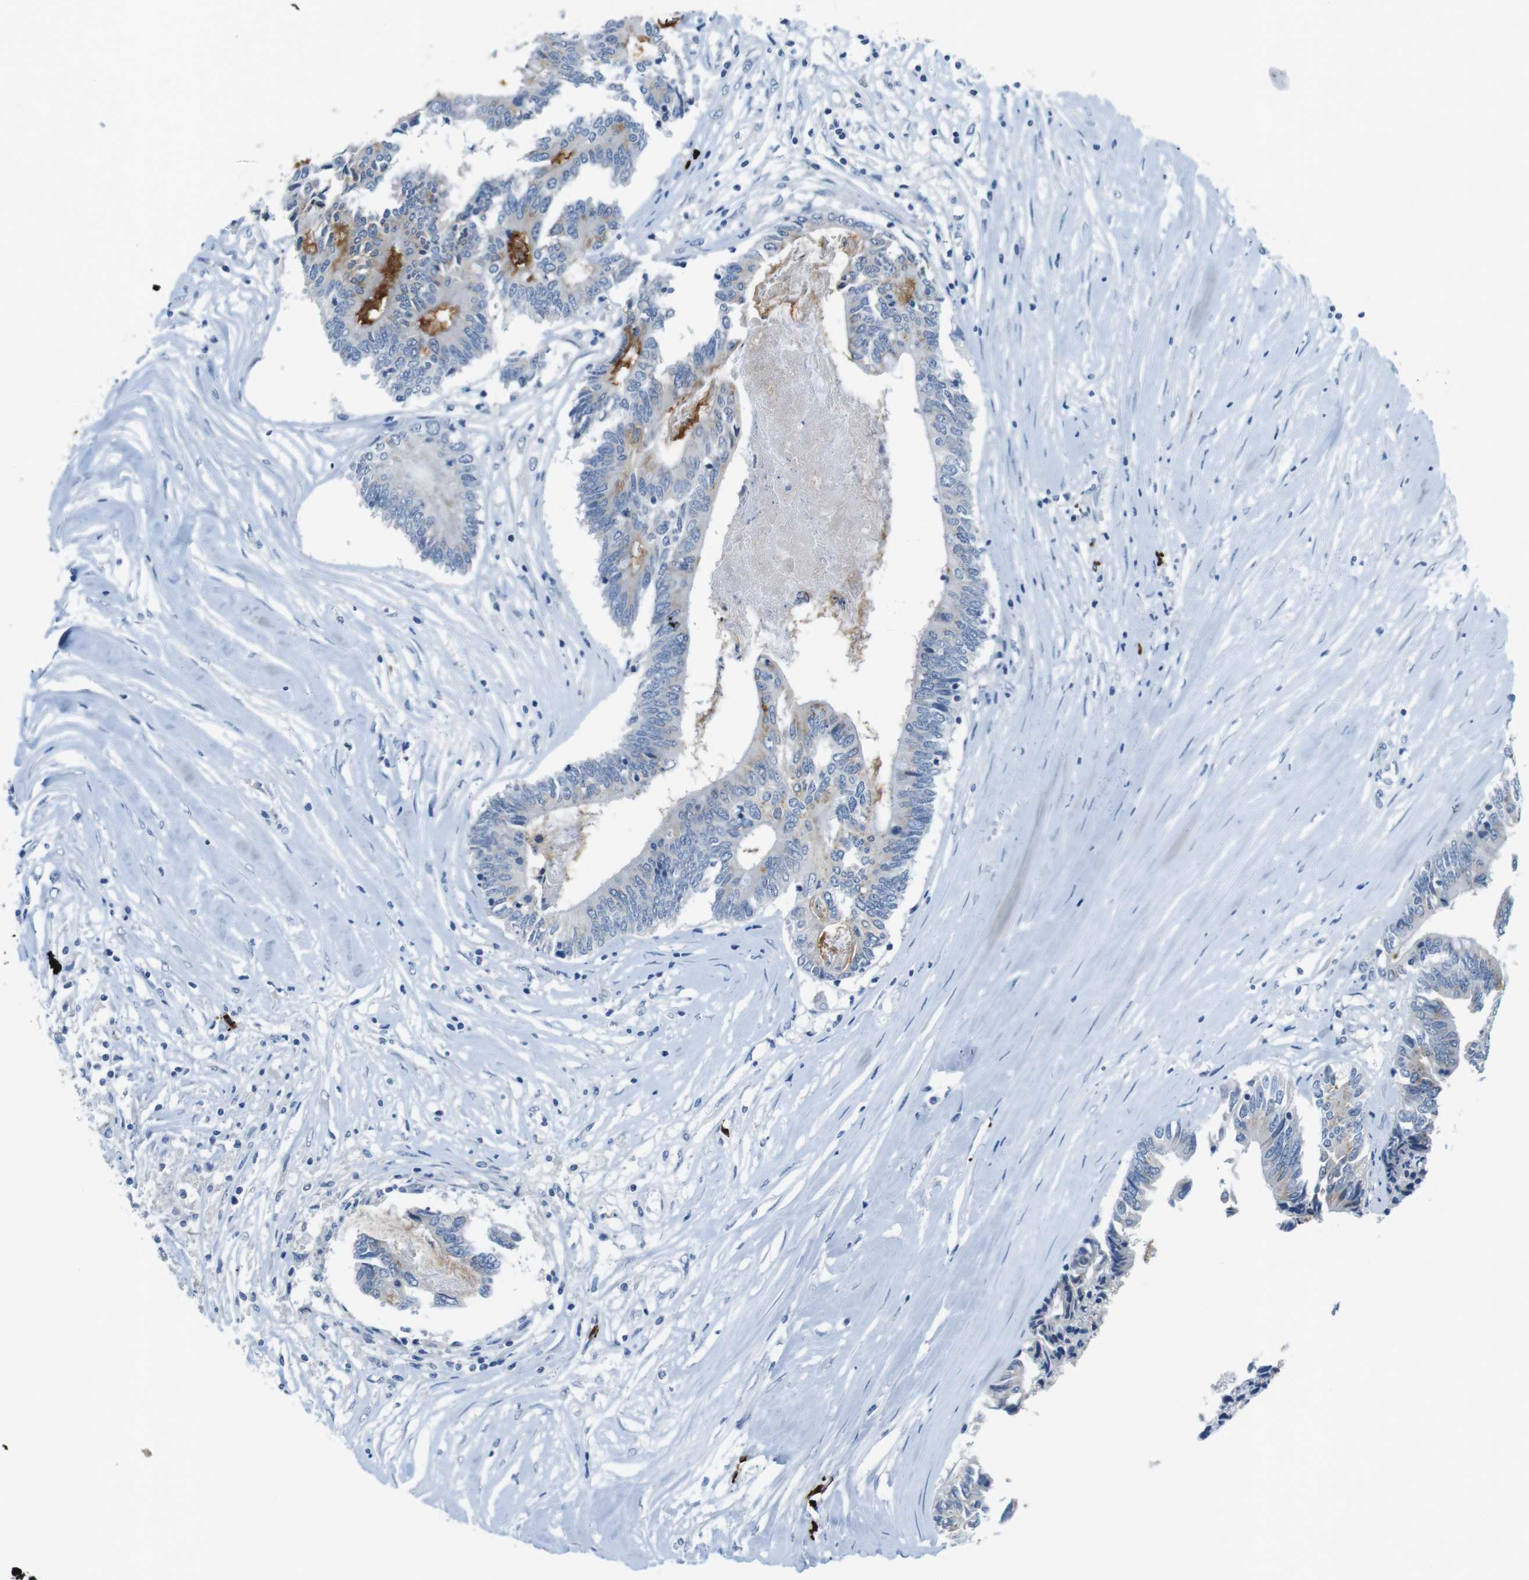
{"staining": {"intensity": "negative", "quantity": "none", "location": "none"}, "tissue": "colorectal cancer", "cell_type": "Tumor cells", "image_type": "cancer", "snomed": [{"axis": "morphology", "description": "Adenocarcinoma, NOS"}, {"axis": "topography", "description": "Rectum"}], "caption": "Tumor cells are negative for brown protein staining in colorectal cancer (adenocarcinoma). (Immunohistochemistry, brightfield microscopy, high magnification).", "gene": "SLC35A3", "patient": {"sex": "male", "age": 63}}